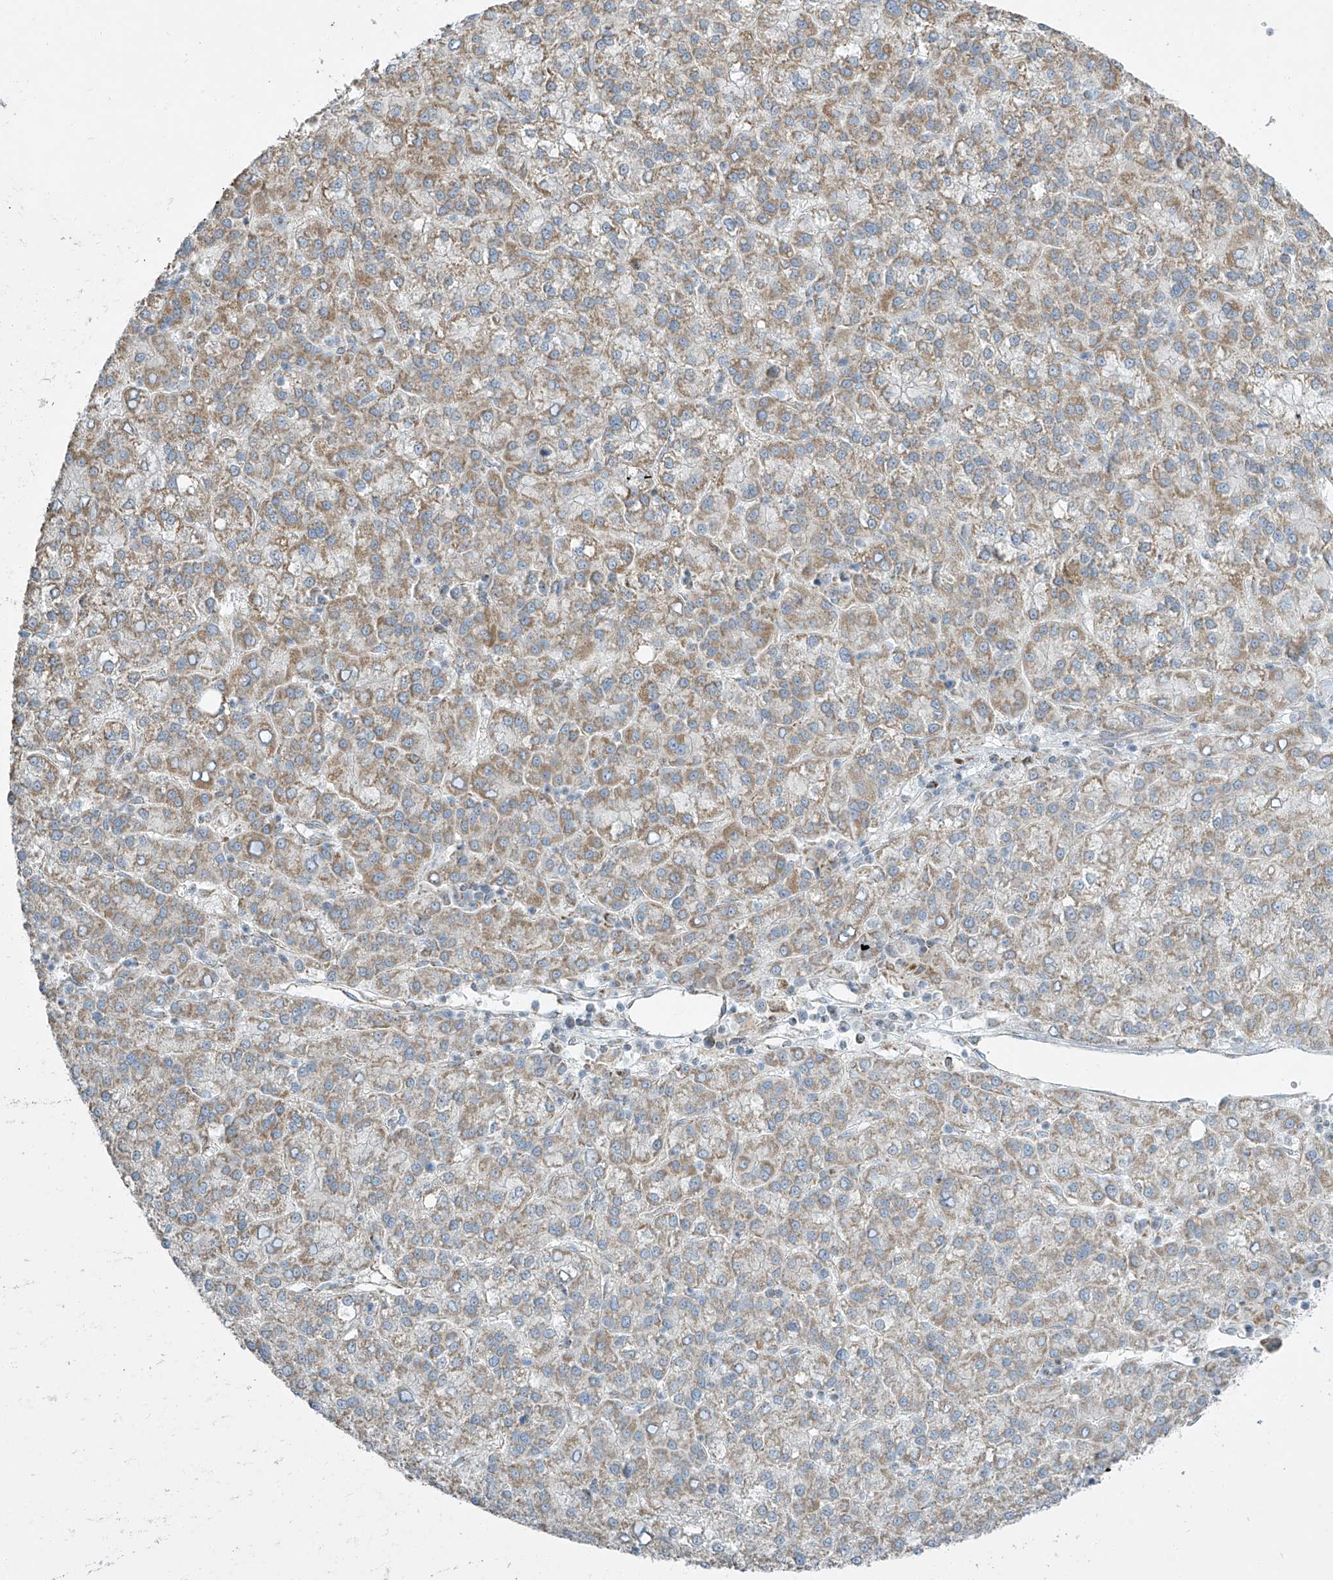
{"staining": {"intensity": "weak", "quantity": ">75%", "location": "cytoplasmic/membranous"}, "tissue": "liver cancer", "cell_type": "Tumor cells", "image_type": "cancer", "snomed": [{"axis": "morphology", "description": "Carcinoma, Hepatocellular, NOS"}, {"axis": "topography", "description": "Liver"}], "caption": "Protein staining demonstrates weak cytoplasmic/membranous expression in about >75% of tumor cells in liver hepatocellular carcinoma.", "gene": "SMDT1", "patient": {"sex": "female", "age": 58}}